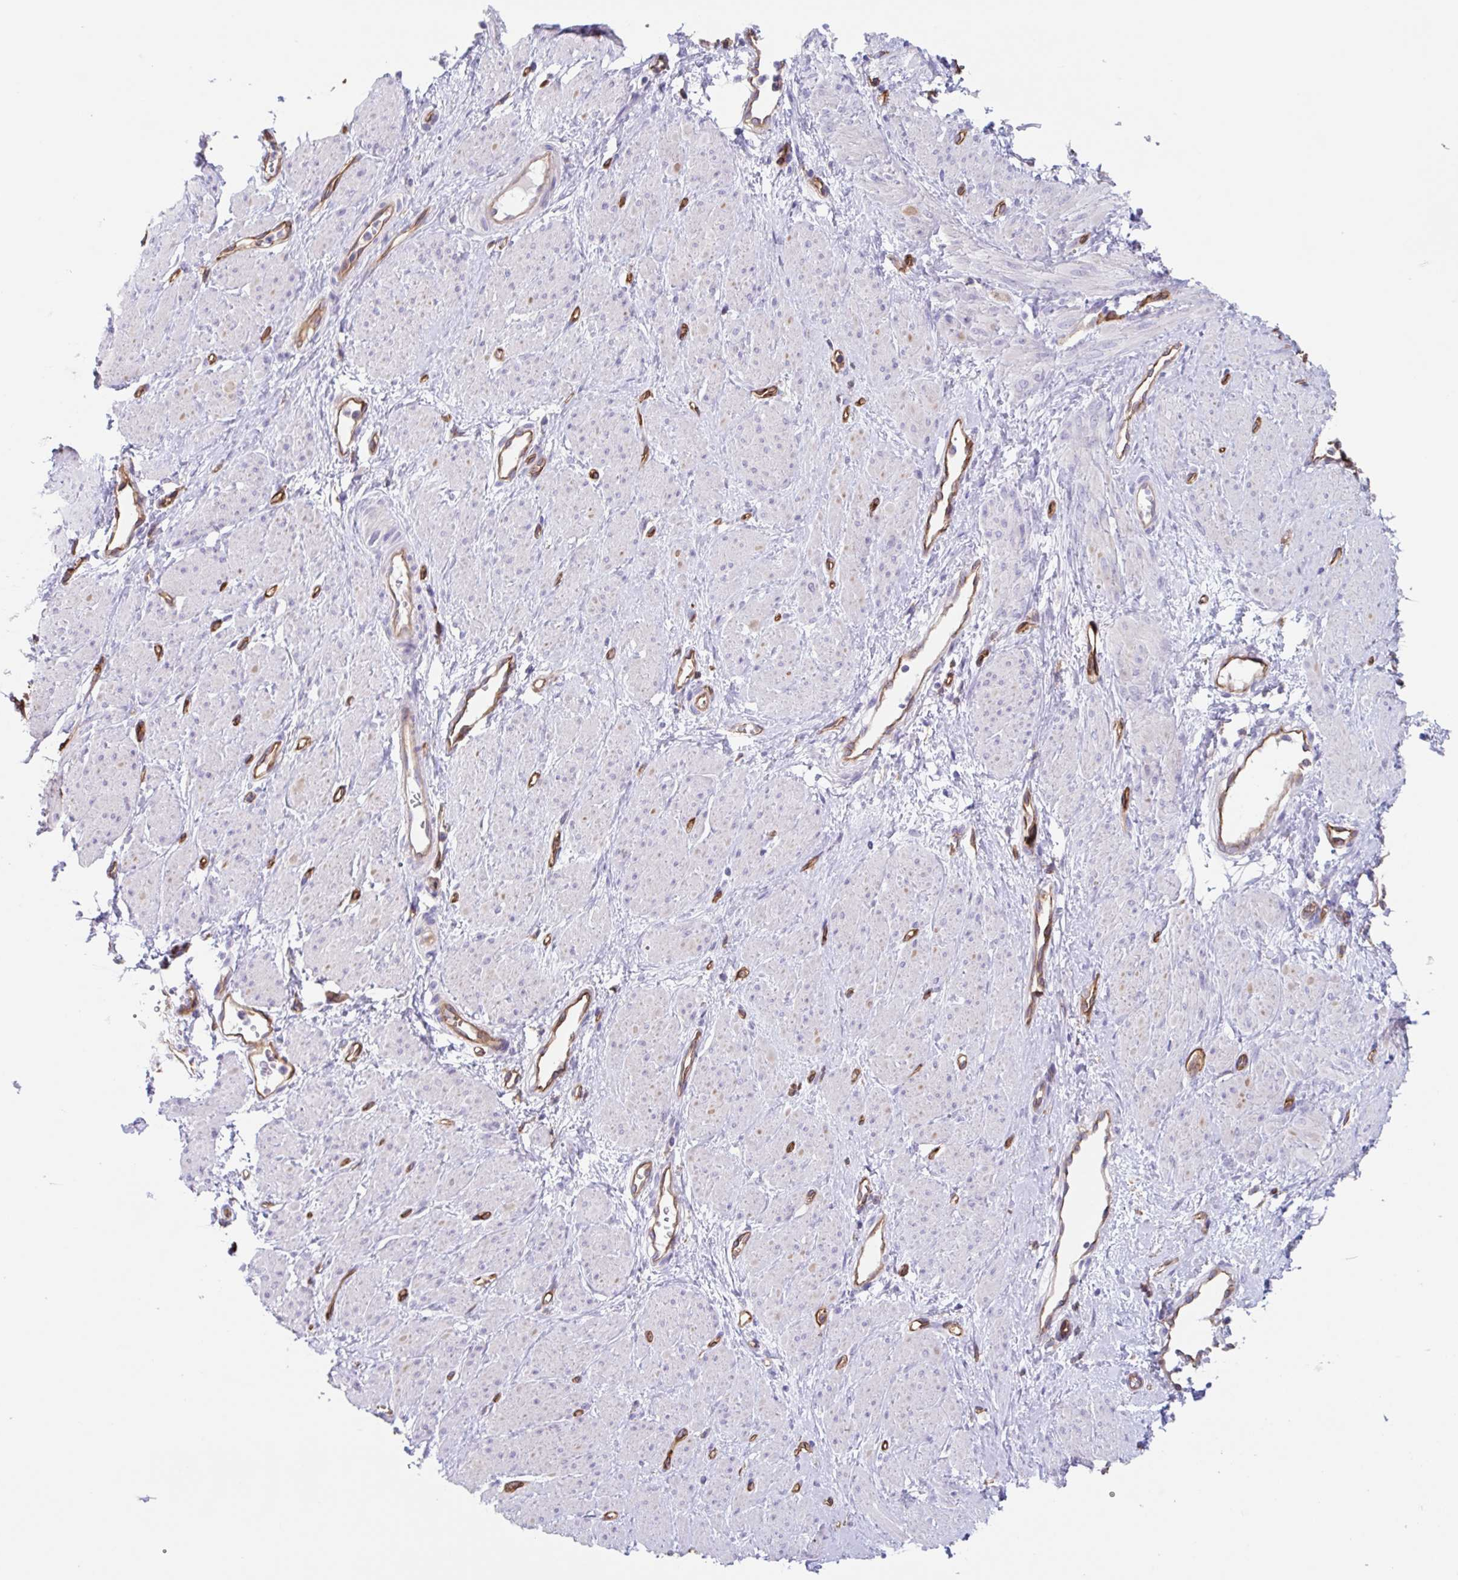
{"staining": {"intensity": "negative", "quantity": "none", "location": "none"}, "tissue": "smooth muscle", "cell_type": "Smooth muscle cells", "image_type": "normal", "snomed": [{"axis": "morphology", "description": "Normal tissue, NOS"}, {"axis": "topography", "description": "Smooth muscle"}, {"axis": "topography", "description": "Uterus"}], "caption": "Immunohistochemistry (IHC) image of benign smooth muscle stained for a protein (brown), which exhibits no staining in smooth muscle cells.", "gene": "EHD4", "patient": {"sex": "female", "age": 39}}